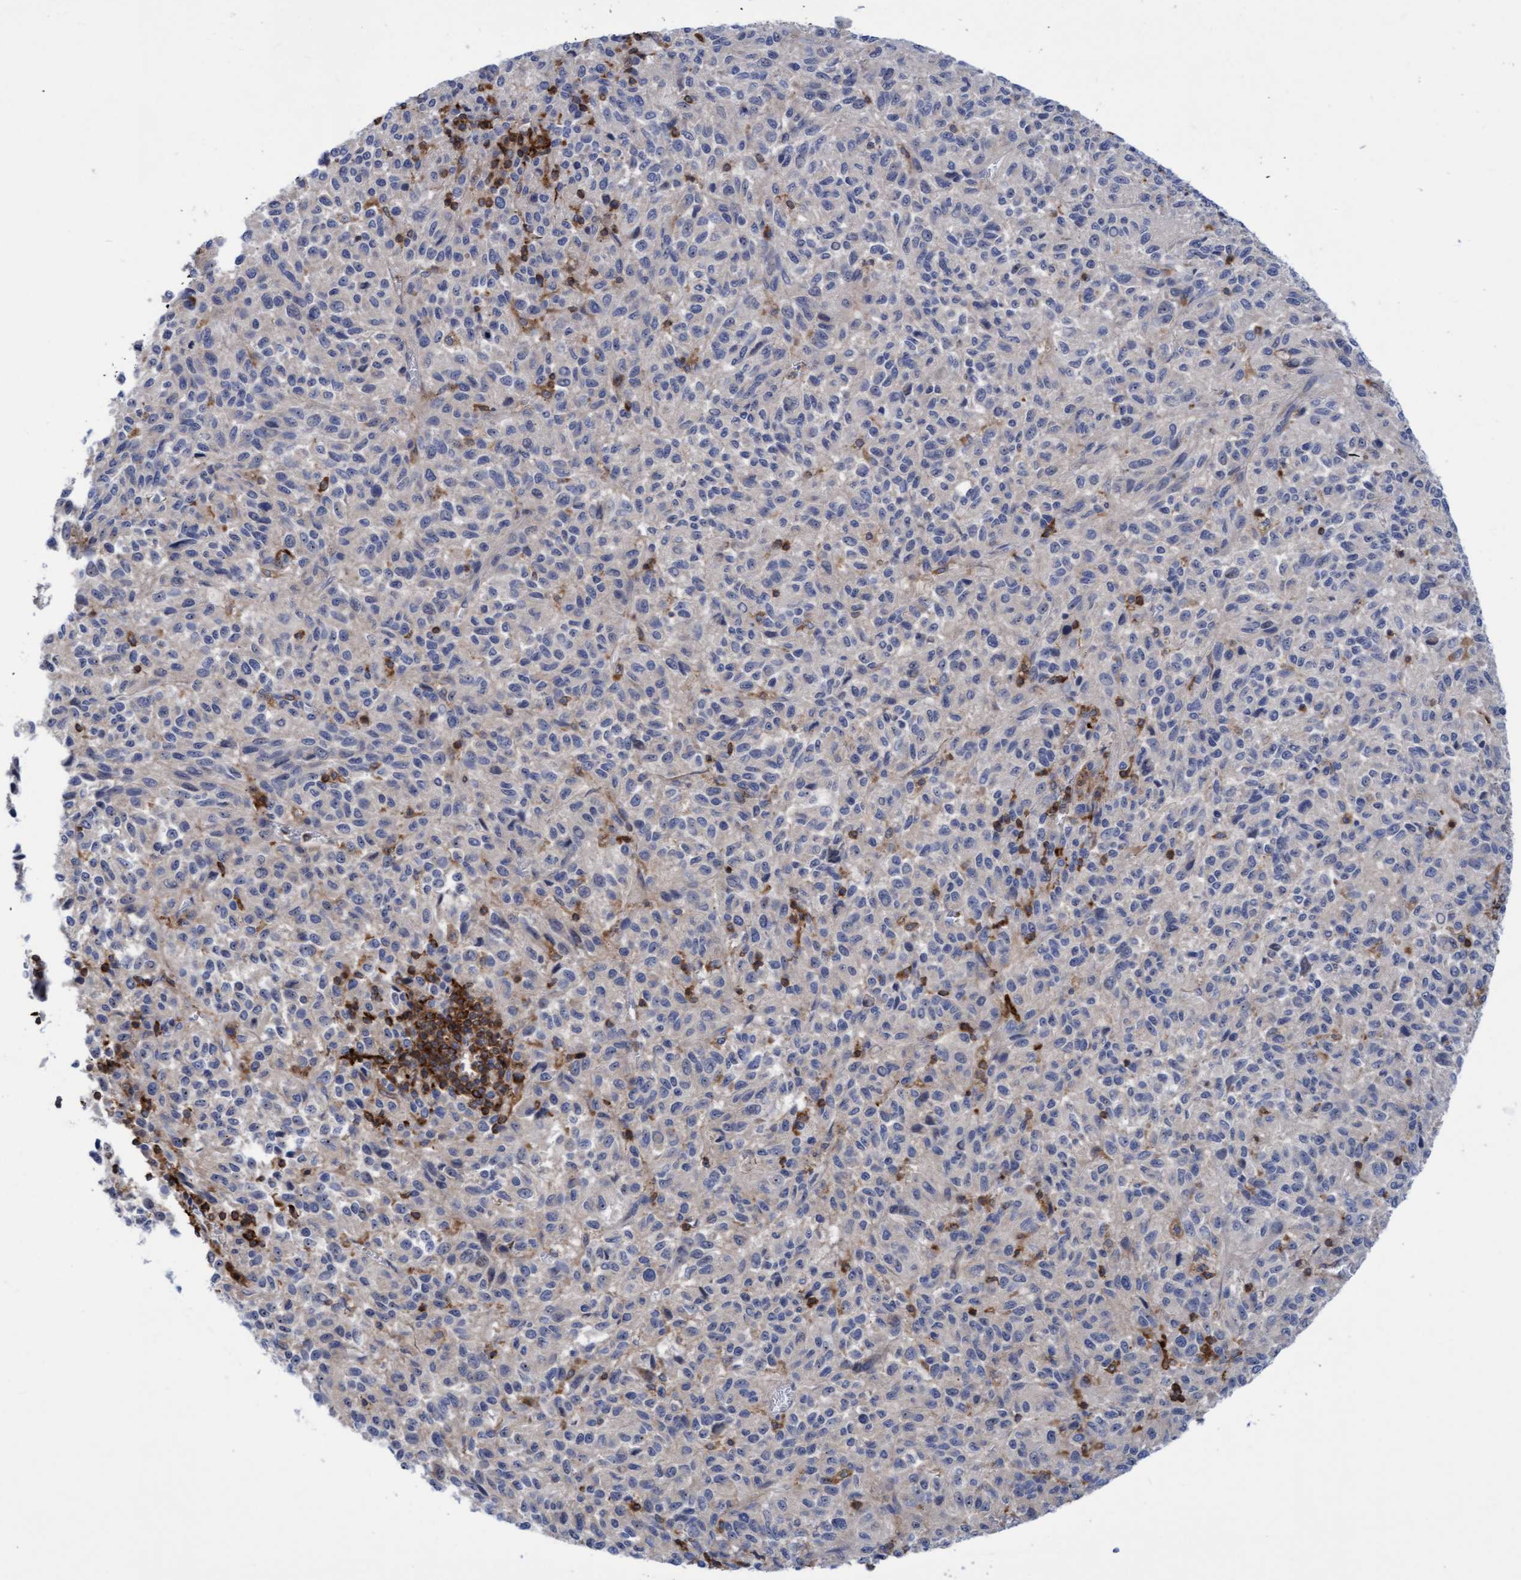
{"staining": {"intensity": "negative", "quantity": "none", "location": "none"}, "tissue": "melanoma", "cell_type": "Tumor cells", "image_type": "cancer", "snomed": [{"axis": "morphology", "description": "Malignant melanoma, Metastatic site"}, {"axis": "topography", "description": "Lung"}], "caption": "Human malignant melanoma (metastatic site) stained for a protein using immunohistochemistry (IHC) displays no staining in tumor cells.", "gene": "FNBP1", "patient": {"sex": "male", "age": 64}}